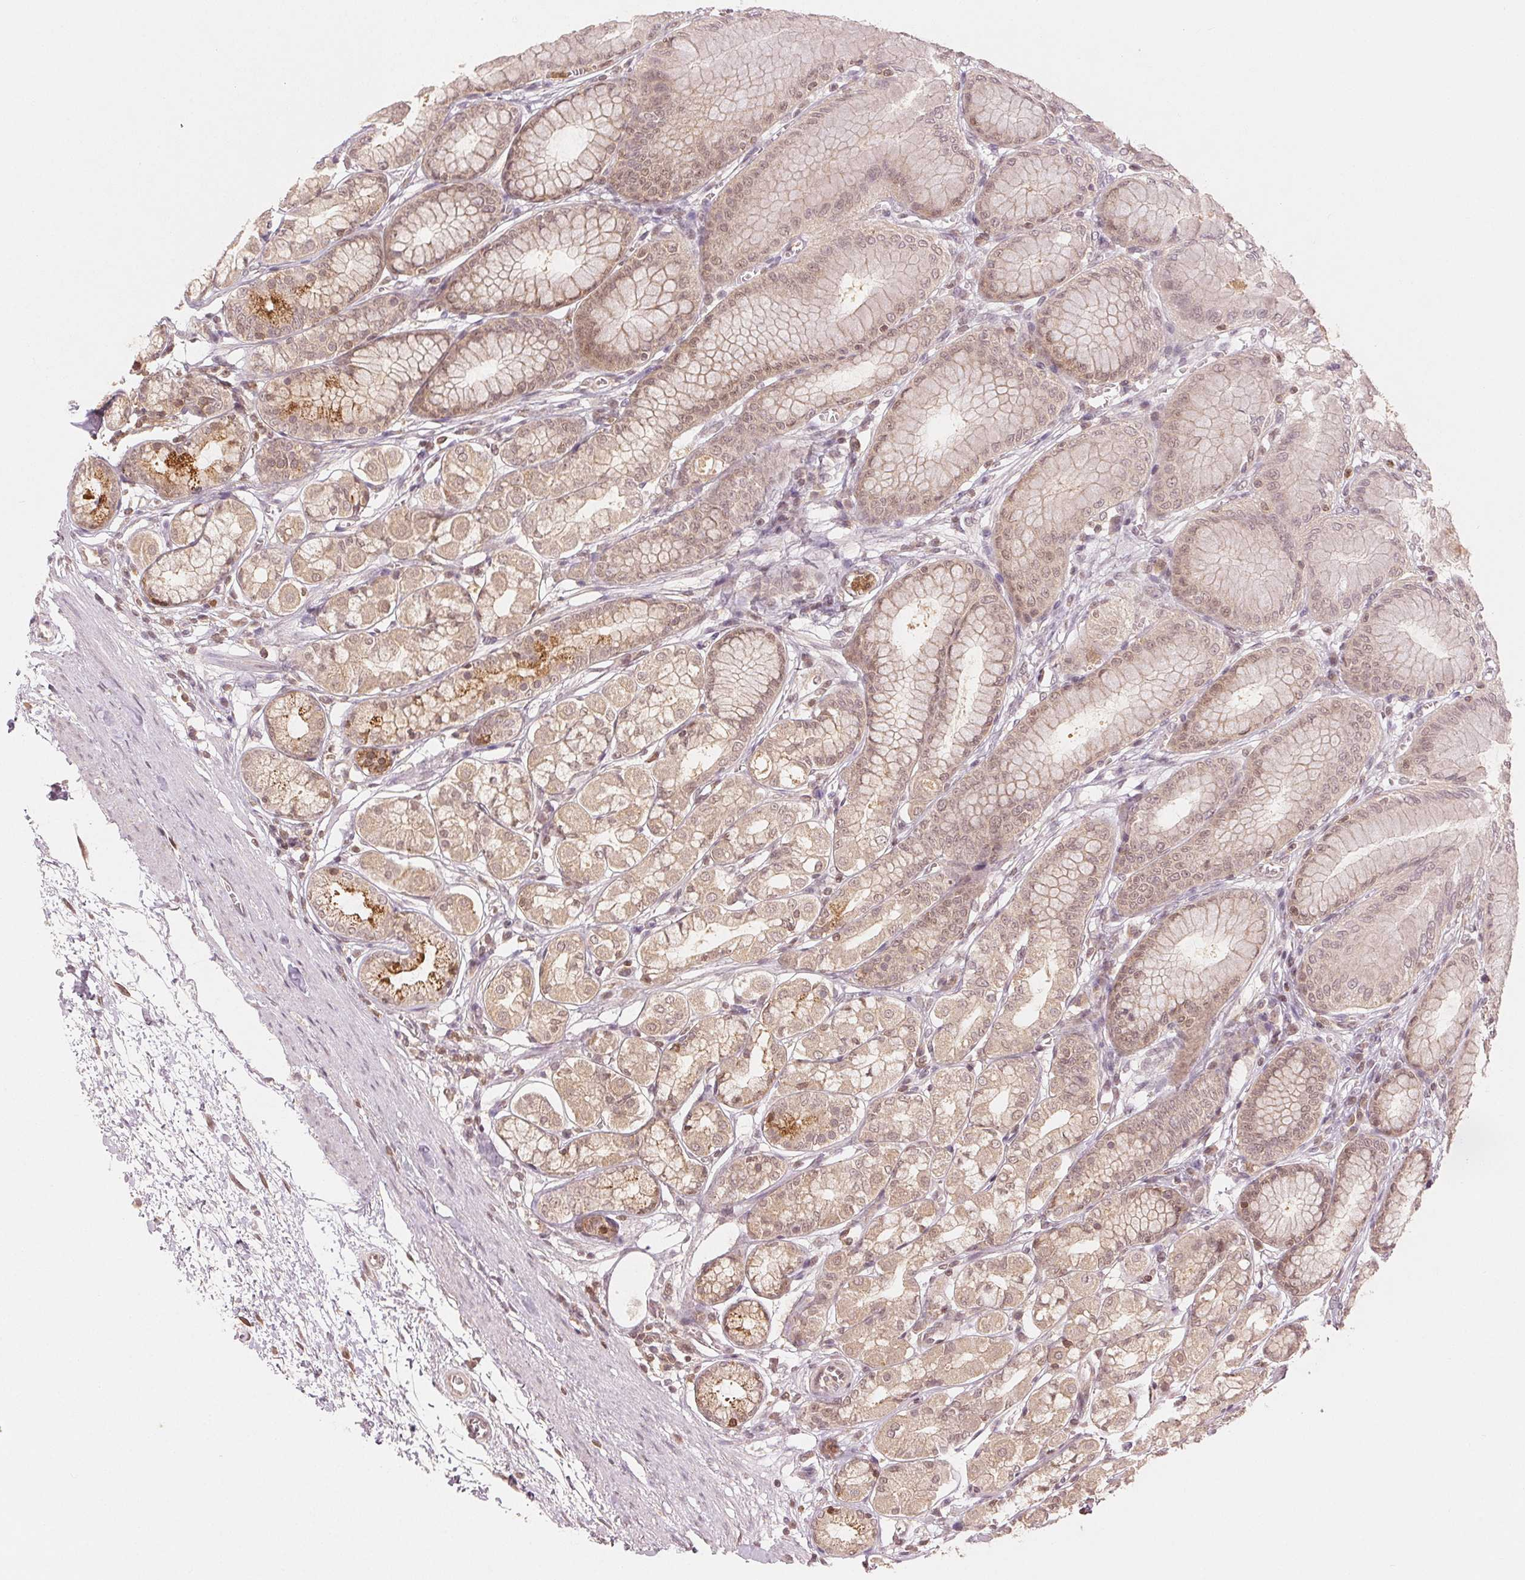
{"staining": {"intensity": "weak", "quantity": ">75%", "location": "cytoplasmic/membranous,nuclear"}, "tissue": "stomach", "cell_type": "Glandular cells", "image_type": "normal", "snomed": [{"axis": "morphology", "description": "Normal tissue, NOS"}, {"axis": "topography", "description": "Stomach"}, {"axis": "topography", "description": "Stomach, lower"}], "caption": "Protein staining displays weak cytoplasmic/membranous,nuclear positivity in approximately >75% of glandular cells in unremarkable stomach.", "gene": "MAPK14", "patient": {"sex": "male", "age": 76}}